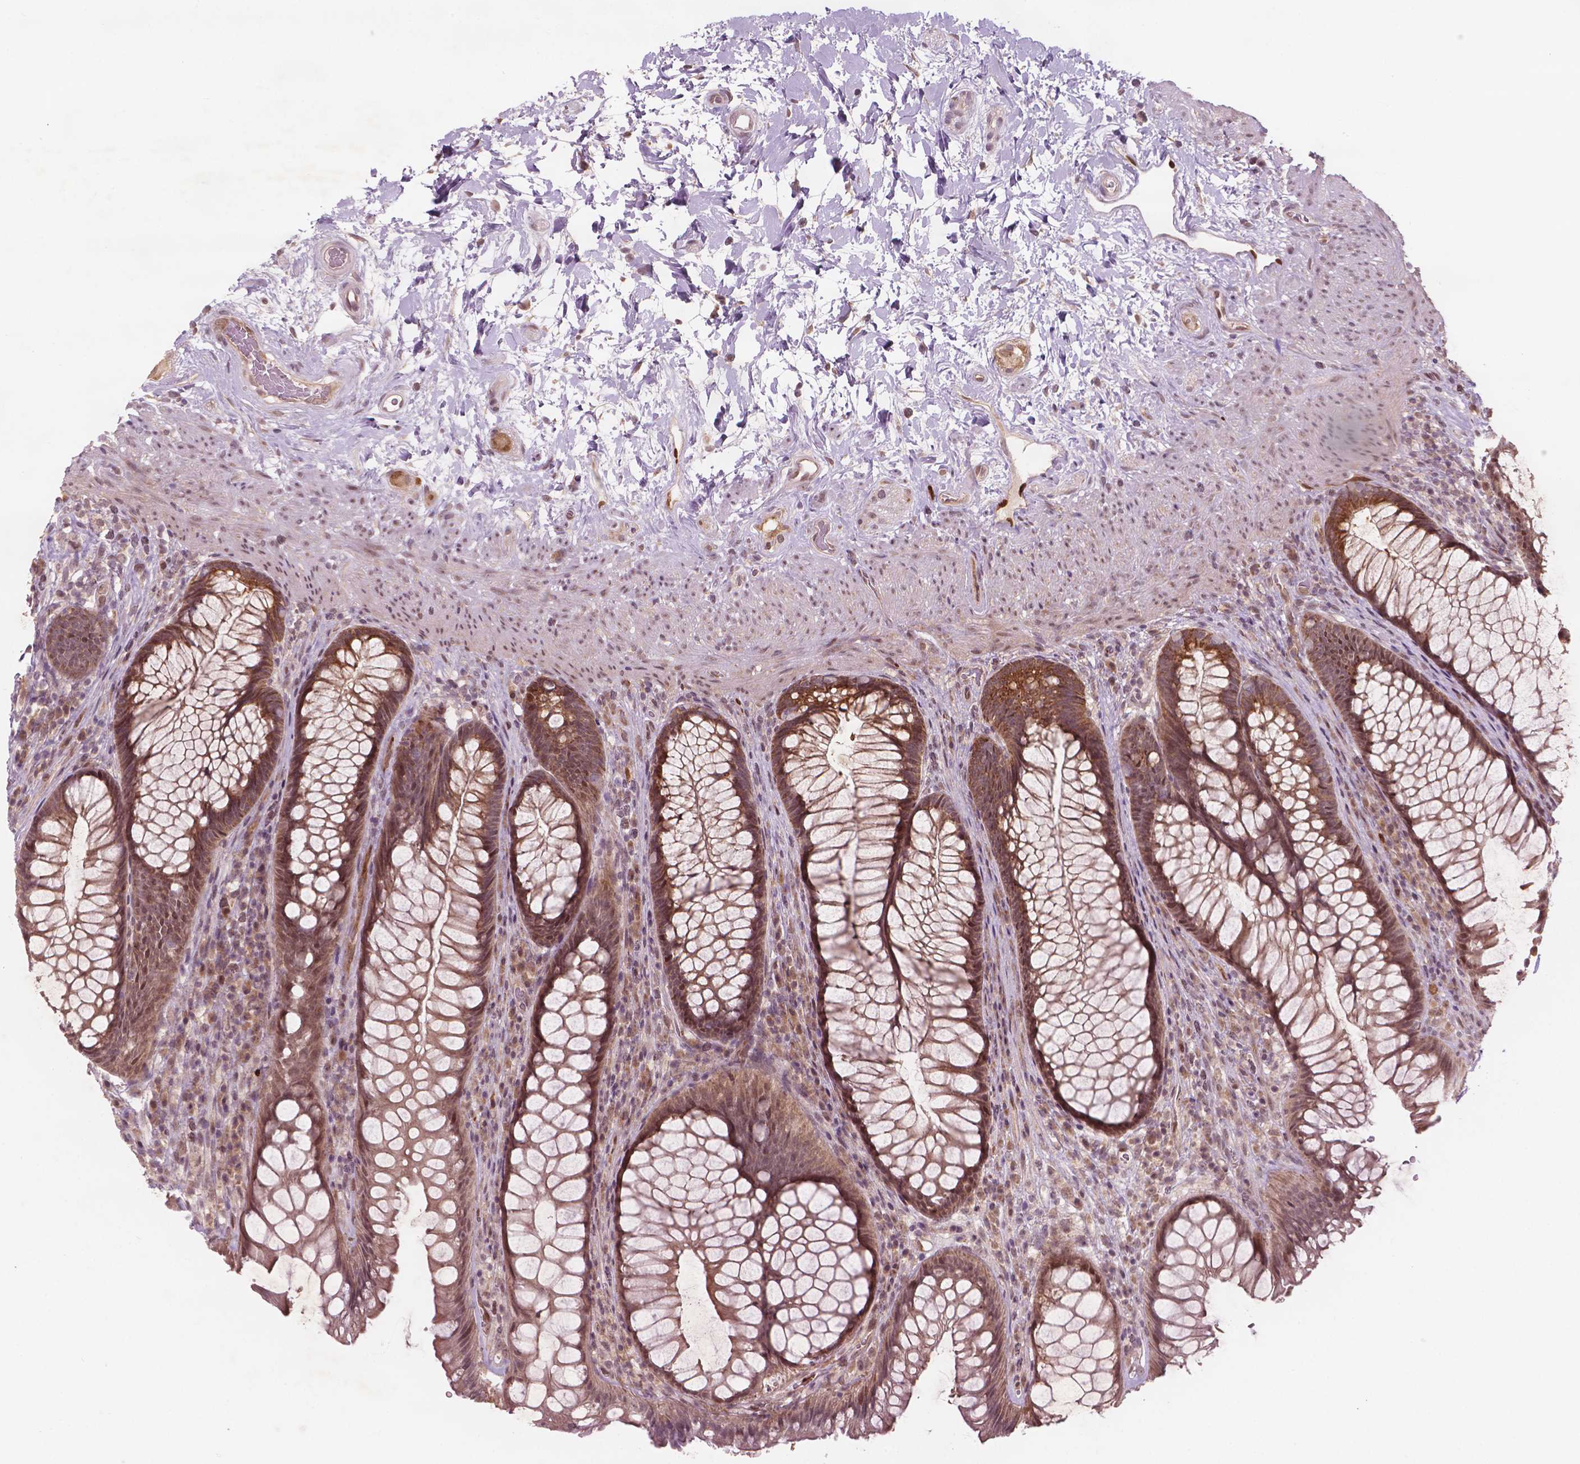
{"staining": {"intensity": "moderate", "quantity": ">75%", "location": "cytoplasmic/membranous"}, "tissue": "rectum", "cell_type": "Glandular cells", "image_type": "normal", "snomed": [{"axis": "morphology", "description": "Normal tissue, NOS"}, {"axis": "topography", "description": "Smooth muscle"}, {"axis": "topography", "description": "Rectum"}], "caption": "Protein expression by immunohistochemistry shows moderate cytoplasmic/membranous positivity in approximately >75% of glandular cells in unremarkable rectum.", "gene": "NFAT5", "patient": {"sex": "male", "age": 53}}